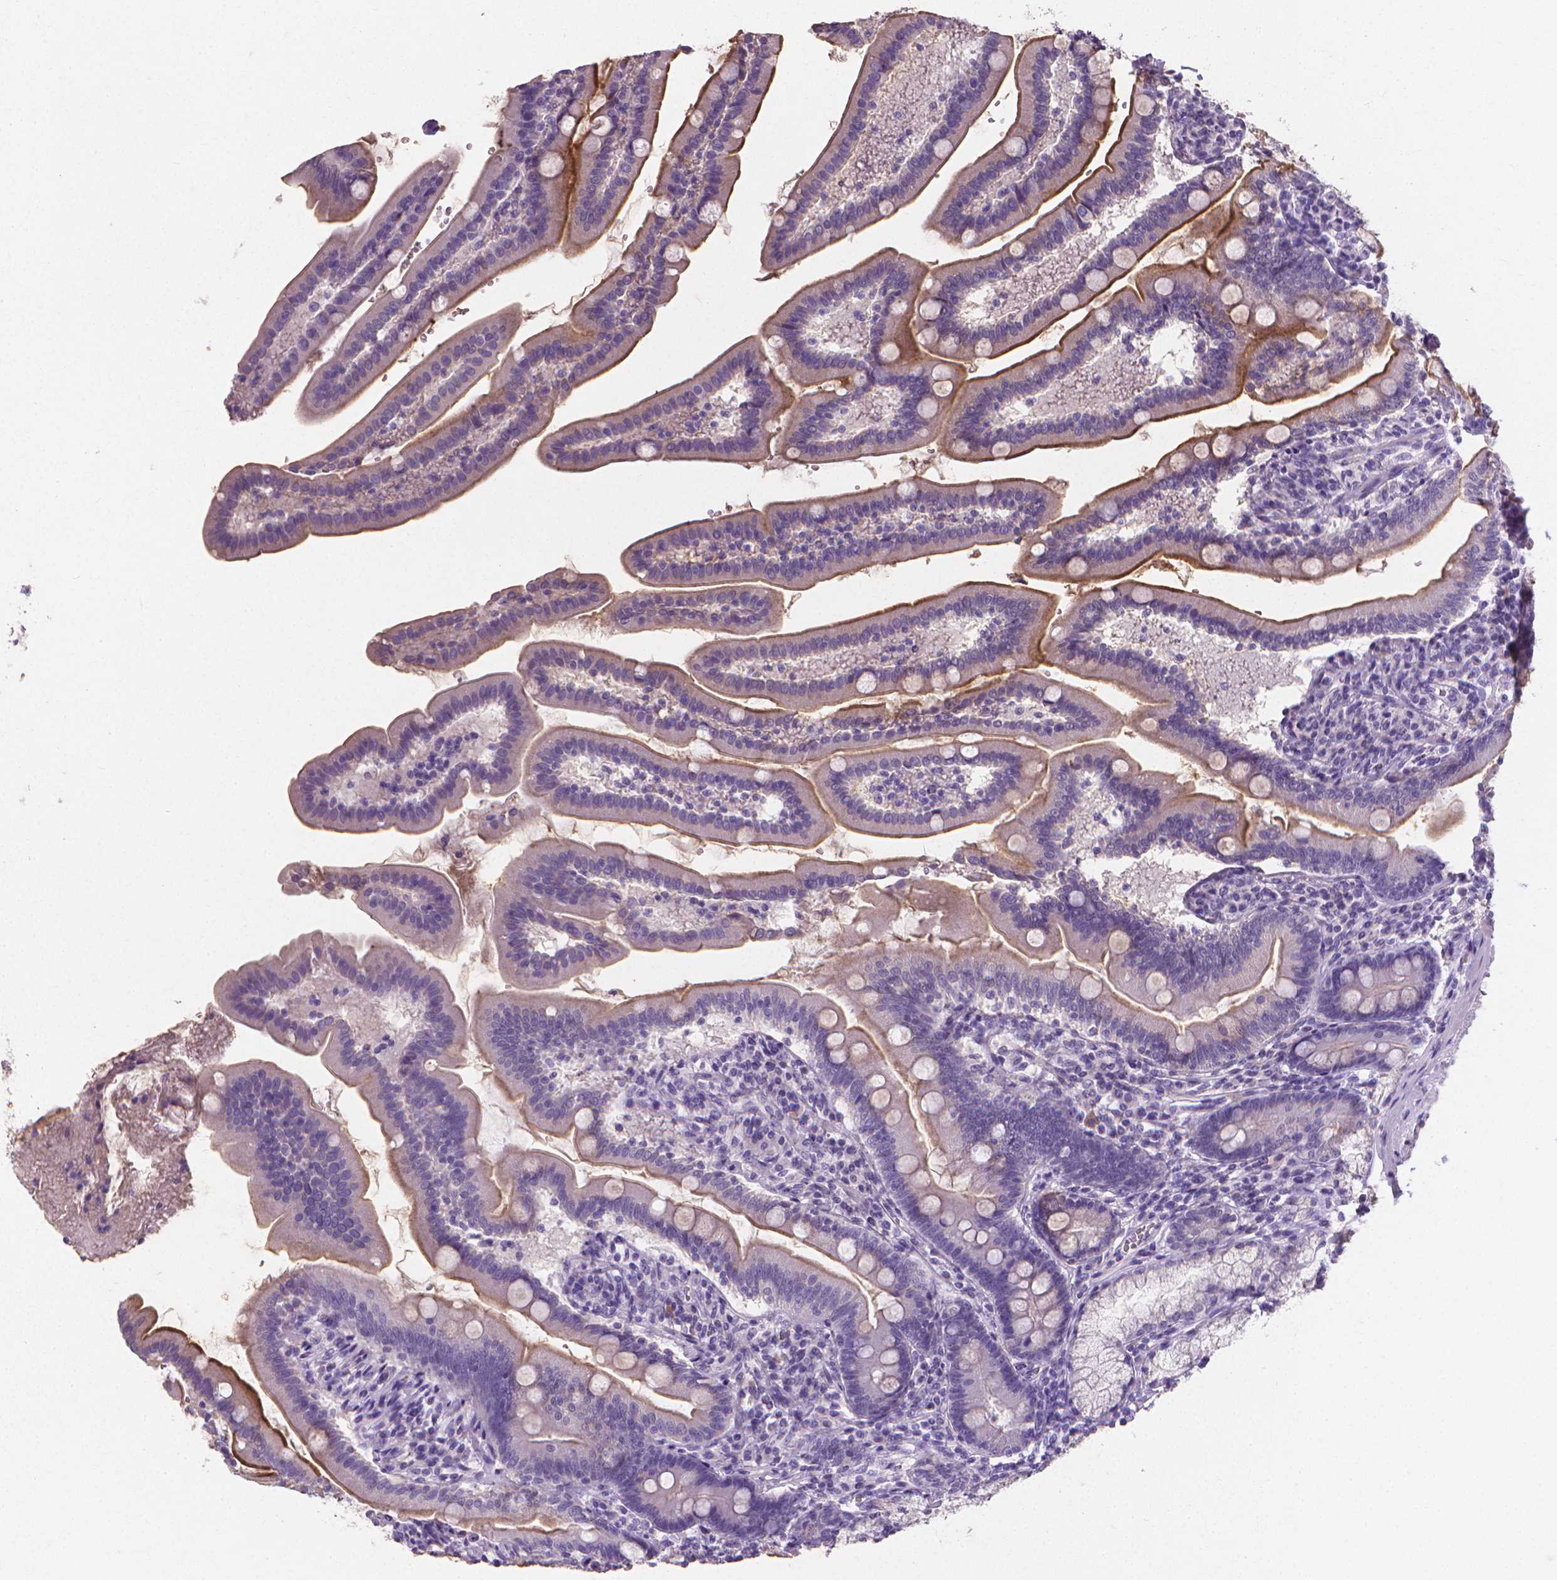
{"staining": {"intensity": "moderate", "quantity": "25%-75%", "location": "cytoplasmic/membranous"}, "tissue": "duodenum", "cell_type": "Glandular cells", "image_type": "normal", "snomed": [{"axis": "morphology", "description": "Normal tissue, NOS"}, {"axis": "topography", "description": "Duodenum"}], "caption": "Moderate cytoplasmic/membranous protein positivity is present in about 25%-75% of glandular cells in duodenum.", "gene": "XPNPEP2", "patient": {"sex": "female", "age": 67}}